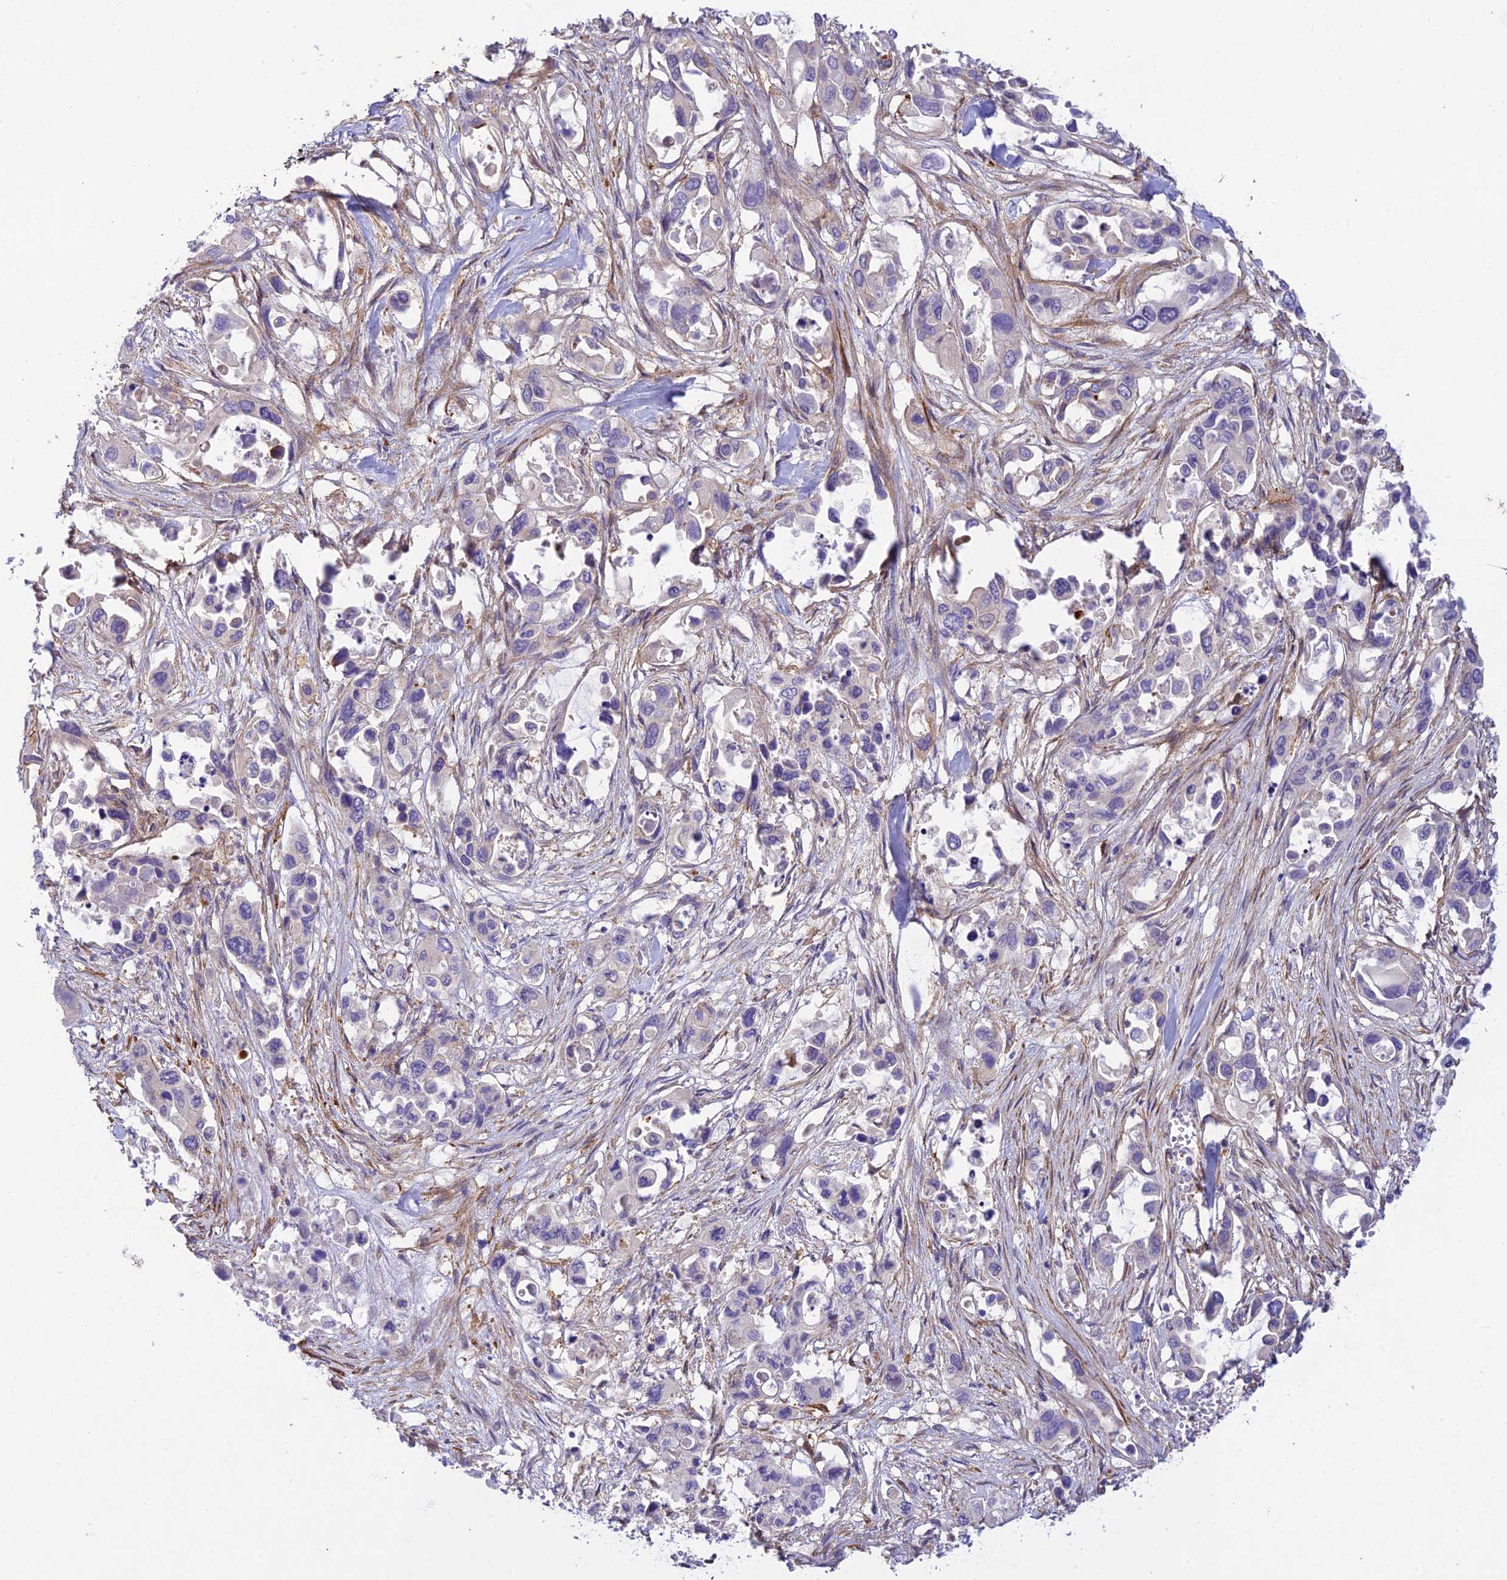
{"staining": {"intensity": "negative", "quantity": "none", "location": "none"}, "tissue": "pancreatic cancer", "cell_type": "Tumor cells", "image_type": "cancer", "snomed": [{"axis": "morphology", "description": "Adenocarcinoma, NOS"}, {"axis": "topography", "description": "Pancreas"}], "caption": "This is an immunohistochemistry micrograph of adenocarcinoma (pancreatic). There is no positivity in tumor cells.", "gene": "FBXW4", "patient": {"sex": "male", "age": 92}}